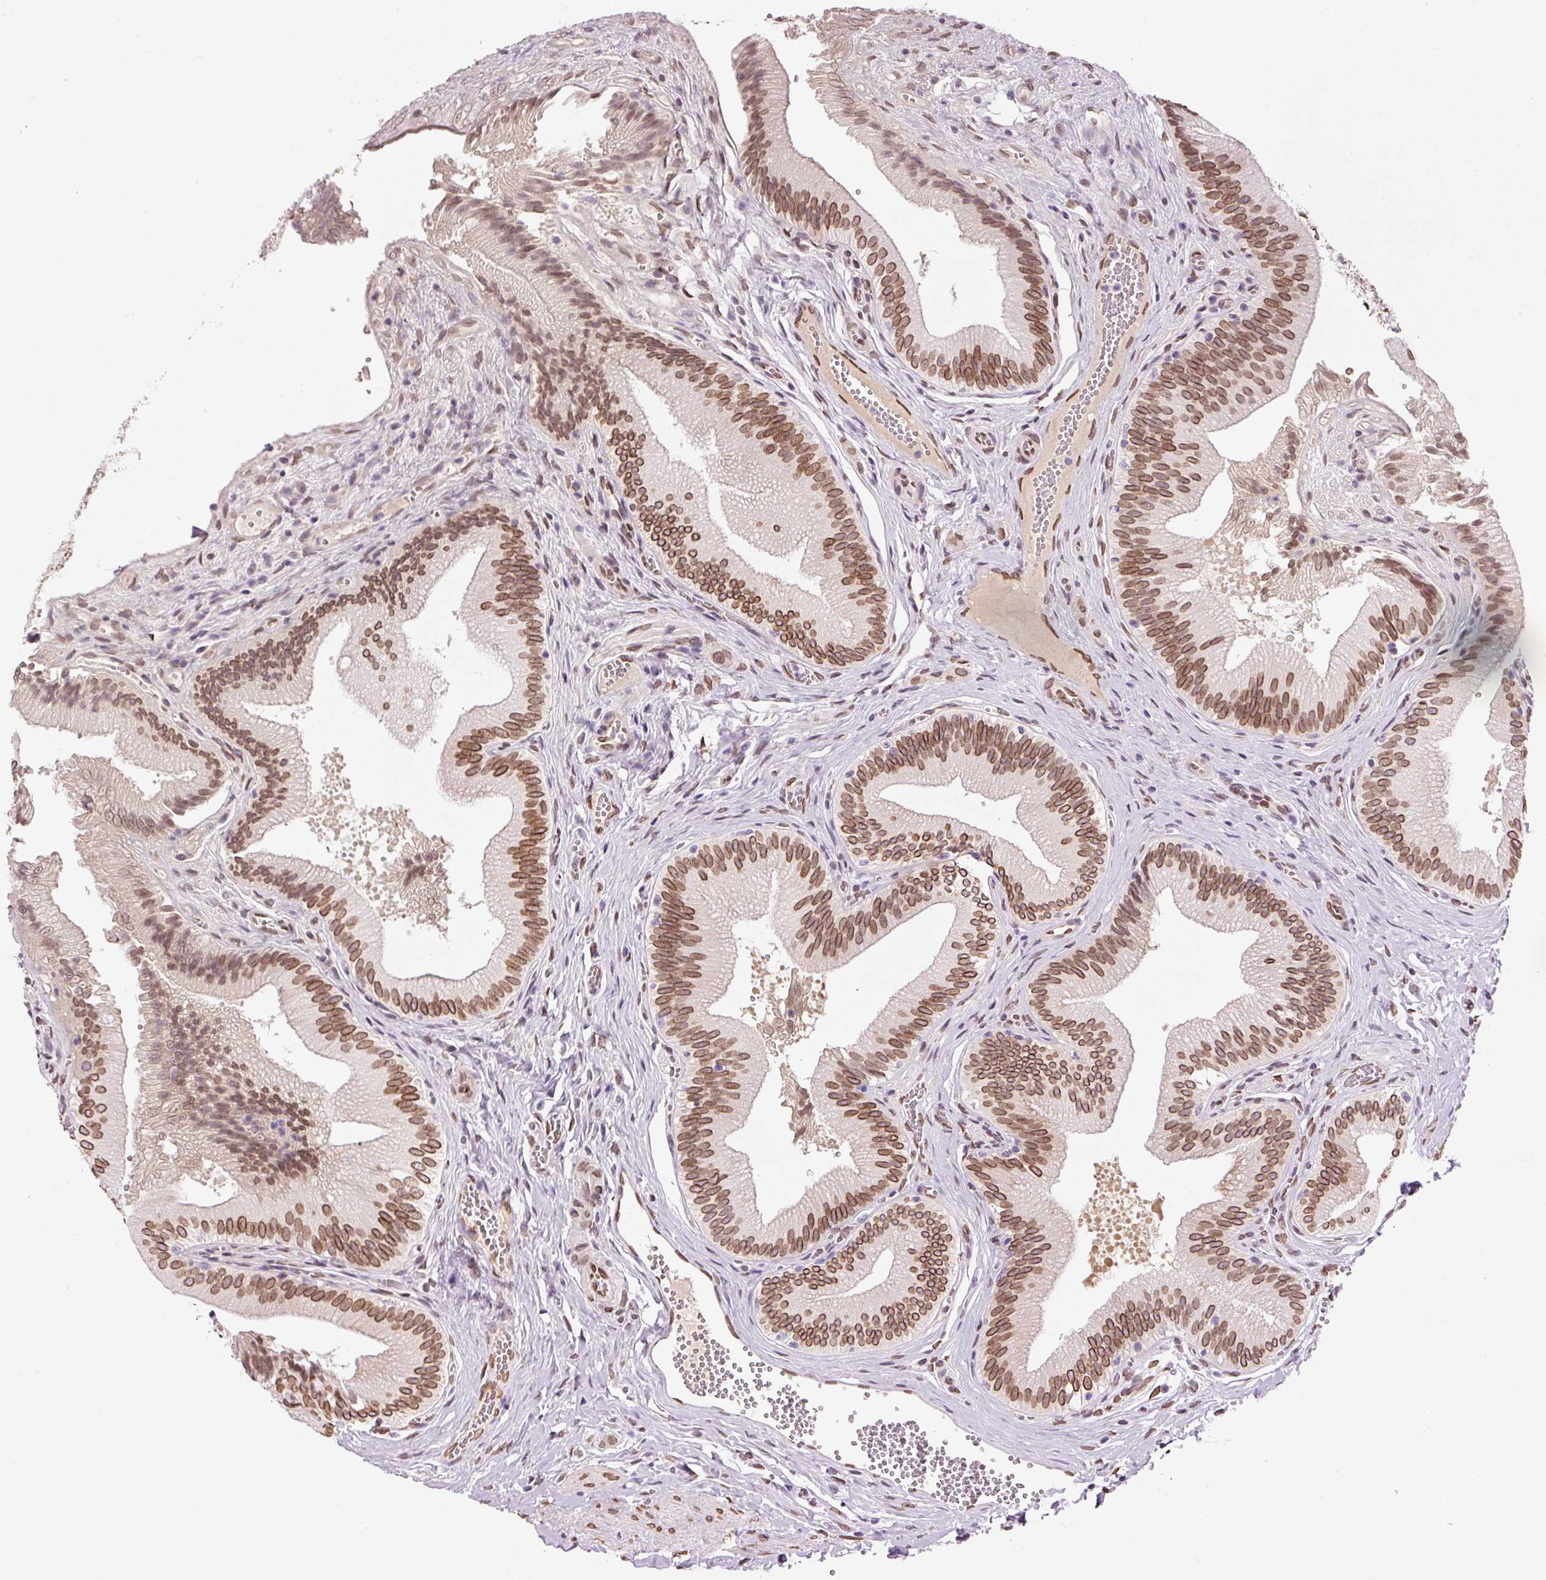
{"staining": {"intensity": "strong", "quantity": ">75%", "location": "cytoplasmic/membranous,nuclear"}, "tissue": "gallbladder", "cell_type": "Glandular cells", "image_type": "normal", "snomed": [{"axis": "morphology", "description": "Normal tissue, NOS"}, {"axis": "topography", "description": "Gallbladder"}], "caption": "A photomicrograph of gallbladder stained for a protein shows strong cytoplasmic/membranous,nuclear brown staining in glandular cells. Nuclei are stained in blue.", "gene": "ZNF224", "patient": {"sex": "male", "age": 17}}